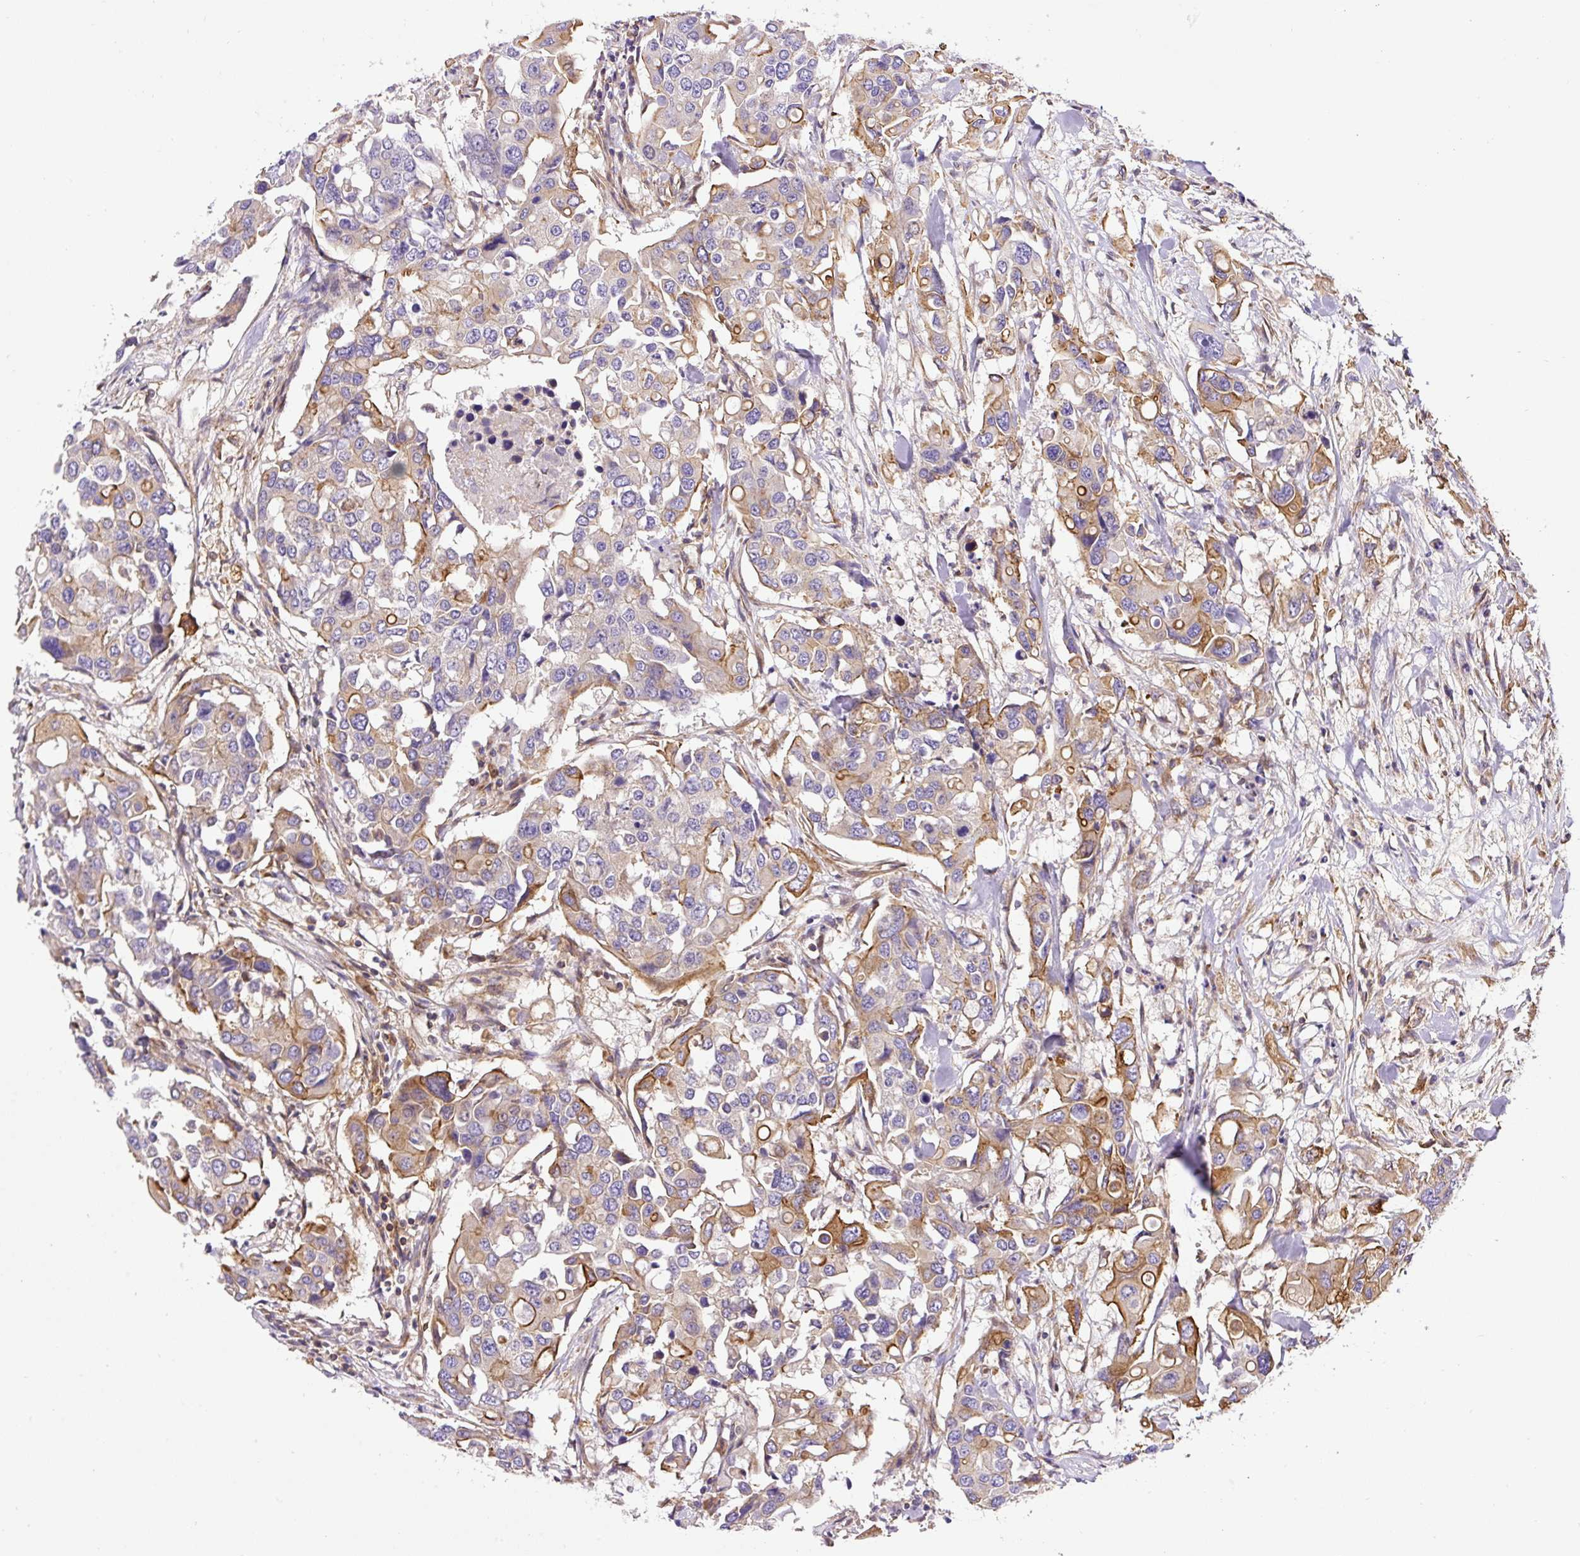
{"staining": {"intensity": "moderate", "quantity": "25%-75%", "location": "cytoplasmic/membranous"}, "tissue": "colorectal cancer", "cell_type": "Tumor cells", "image_type": "cancer", "snomed": [{"axis": "morphology", "description": "Adenocarcinoma, NOS"}, {"axis": "topography", "description": "Colon"}], "caption": "Immunohistochemistry (IHC) (DAB) staining of colorectal cancer (adenocarcinoma) displays moderate cytoplasmic/membranous protein staining in about 25%-75% of tumor cells.", "gene": "DCTN1", "patient": {"sex": "male", "age": 77}}